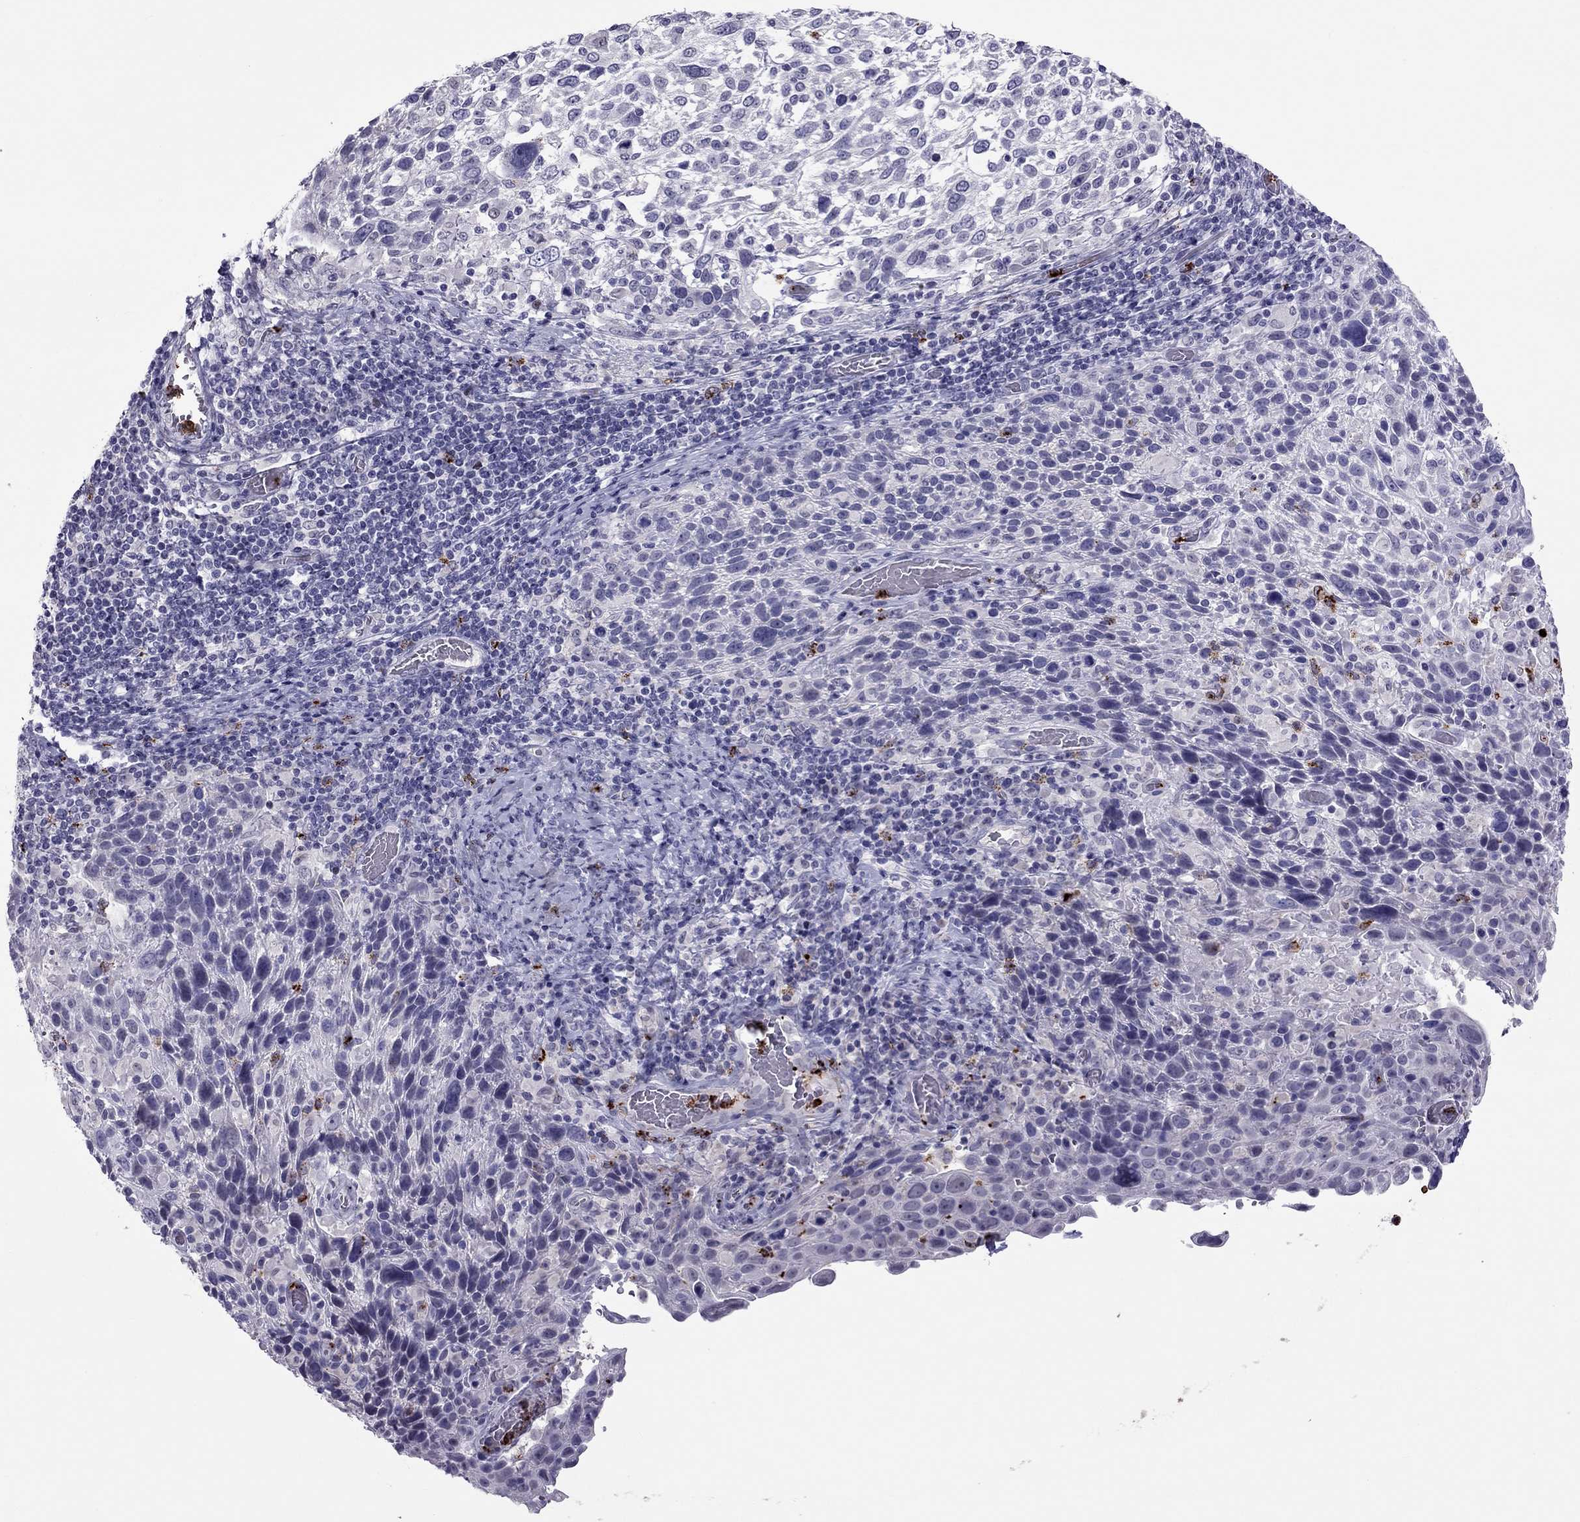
{"staining": {"intensity": "negative", "quantity": "none", "location": "none"}, "tissue": "cervical cancer", "cell_type": "Tumor cells", "image_type": "cancer", "snomed": [{"axis": "morphology", "description": "Squamous cell carcinoma, NOS"}, {"axis": "topography", "description": "Cervix"}], "caption": "DAB (3,3'-diaminobenzidine) immunohistochemical staining of human squamous cell carcinoma (cervical) demonstrates no significant expression in tumor cells.", "gene": "CCL27", "patient": {"sex": "female", "age": 61}}